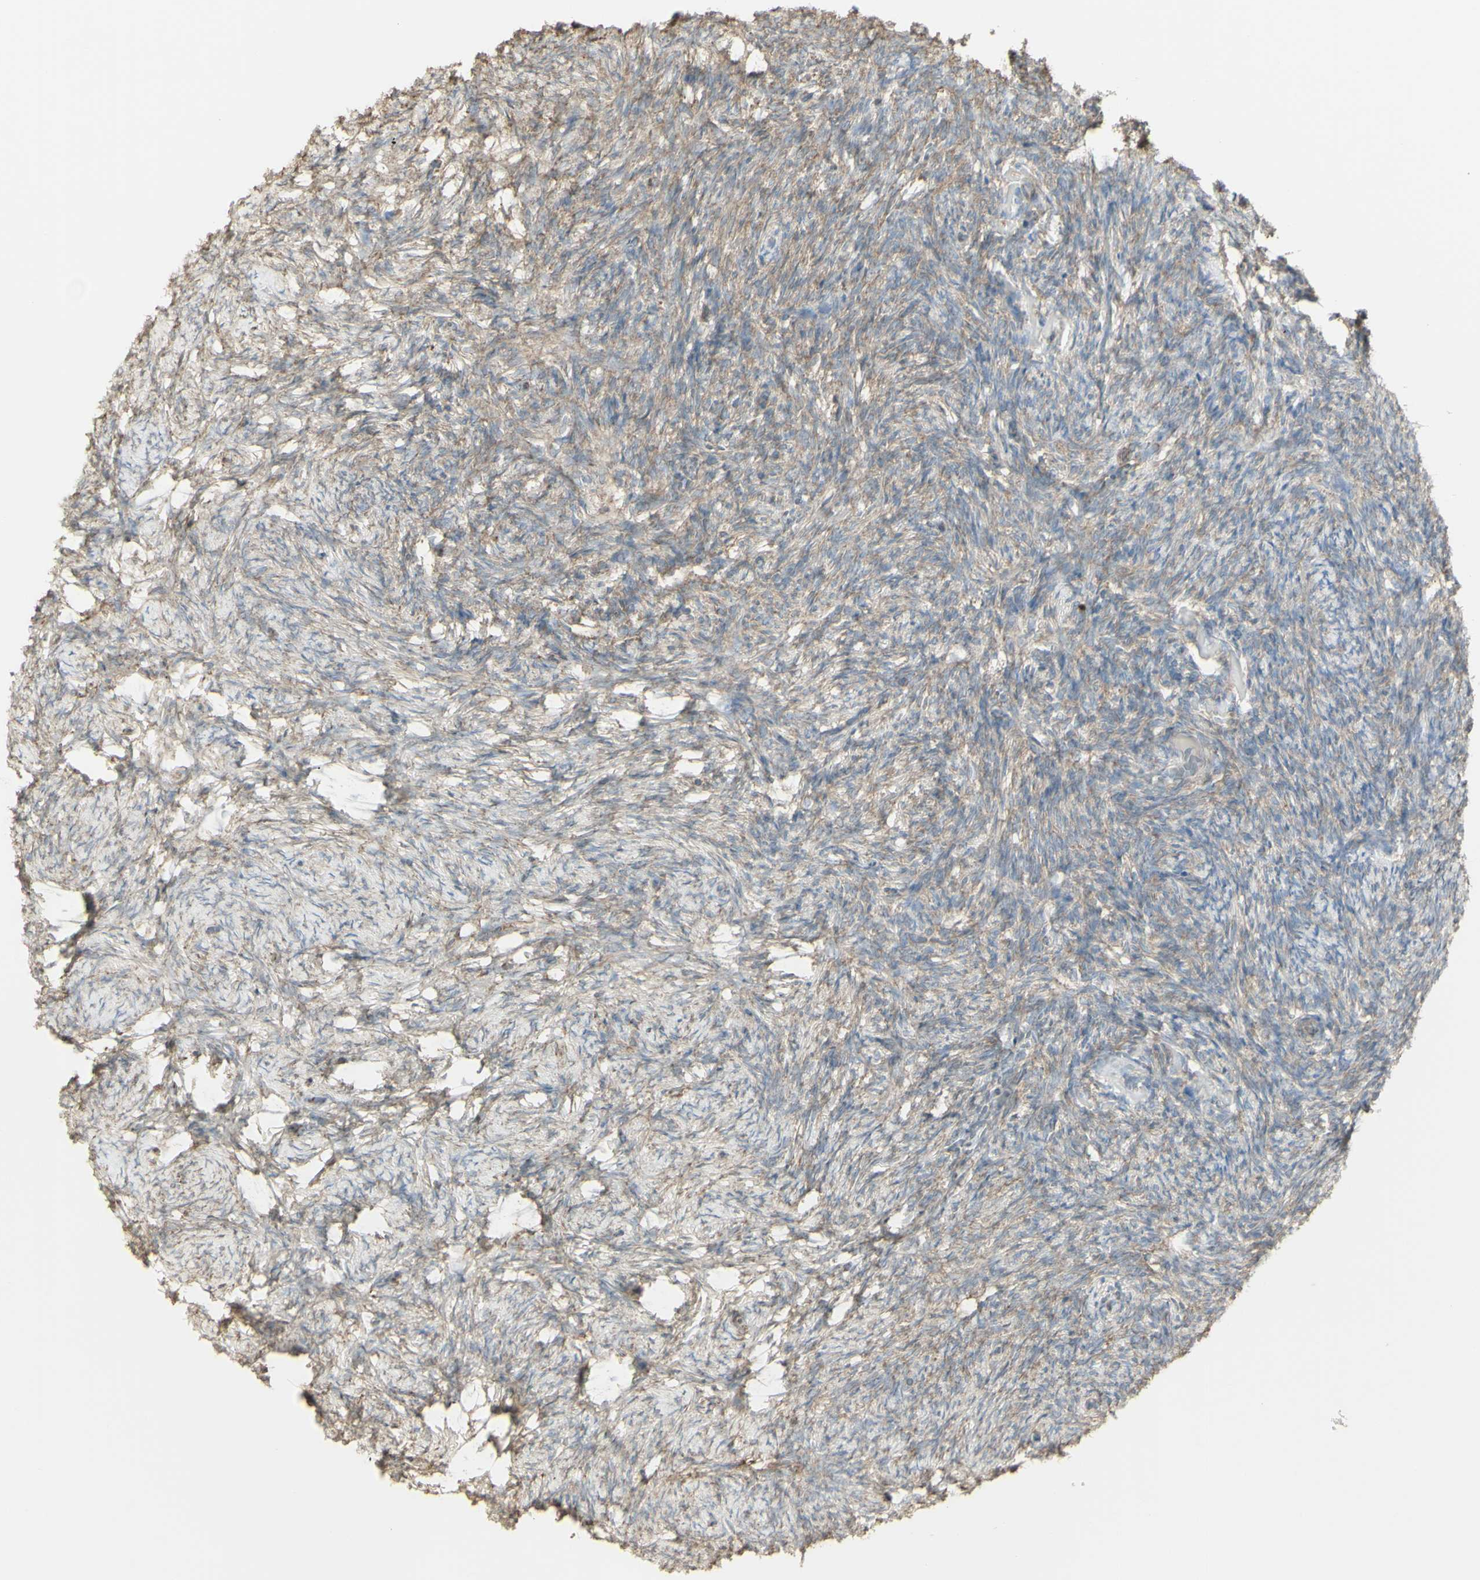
{"staining": {"intensity": "negative", "quantity": "none", "location": "none"}, "tissue": "ovary", "cell_type": "Ovarian stroma cells", "image_type": "normal", "snomed": [{"axis": "morphology", "description": "Normal tissue, NOS"}, {"axis": "topography", "description": "Ovary"}], "caption": "Immunohistochemistry (IHC) photomicrograph of benign ovary stained for a protein (brown), which demonstrates no staining in ovarian stroma cells.", "gene": "EEF1B2", "patient": {"sex": "female", "age": 60}}